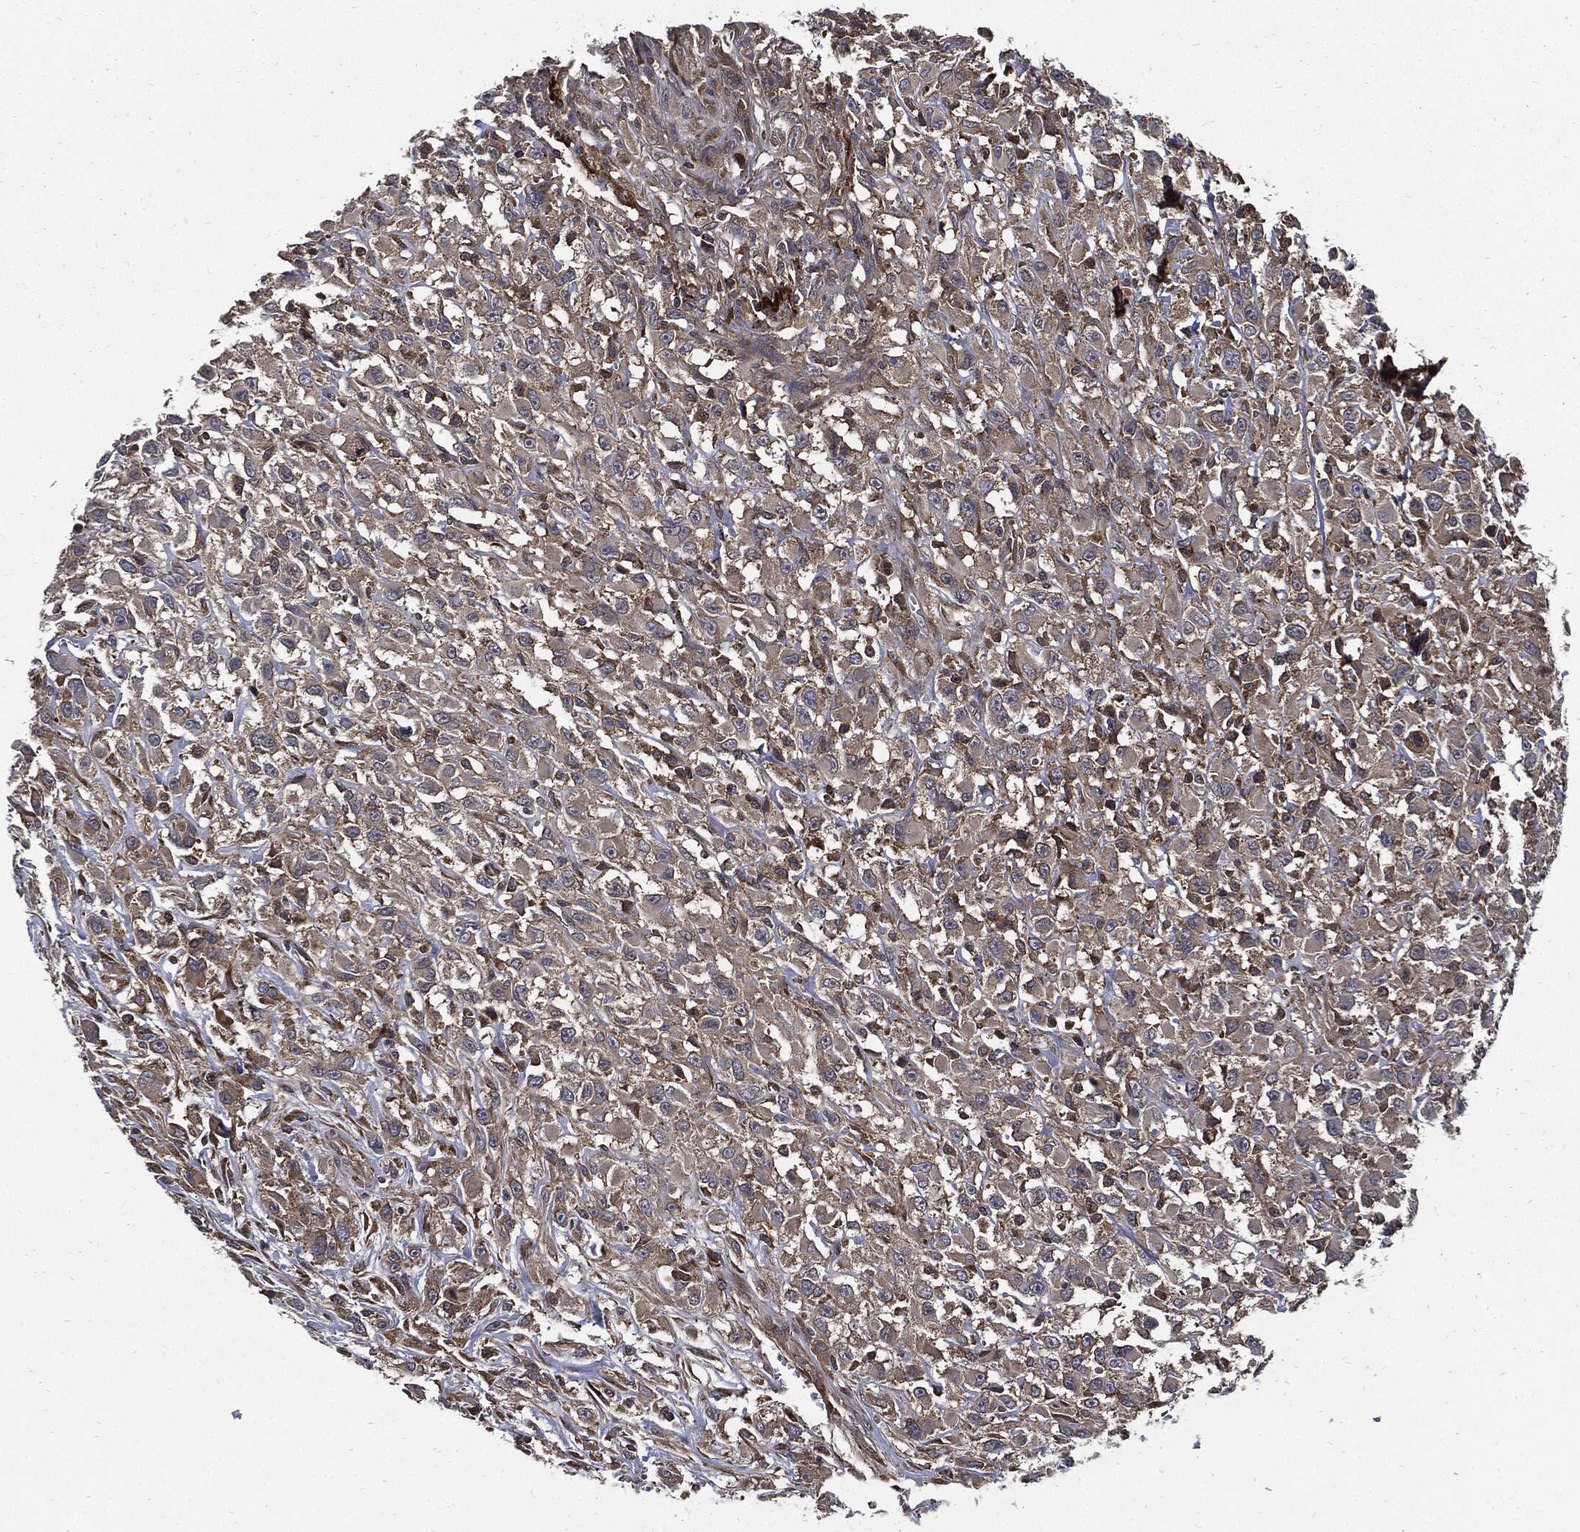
{"staining": {"intensity": "strong", "quantity": "<25%", "location": "cytoplasmic/membranous"}, "tissue": "head and neck cancer", "cell_type": "Tumor cells", "image_type": "cancer", "snomed": [{"axis": "morphology", "description": "Squamous cell carcinoma, NOS"}, {"axis": "morphology", "description": "Squamous cell carcinoma, metastatic, NOS"}, {"axis": "topography", "description": "Oral tissue"}, {"axis": "topography", "description": "Head-Neck"}], "caption": "Approximately <25% of tumor cells in metastatic squamous cell carcinoma (head and neck) show strong cytoplasmic/membranous protein positivity as visualized by brown immunohistochemical staining.", "gene": "CLU", "patient": {"sex": "female", "age": 85}}